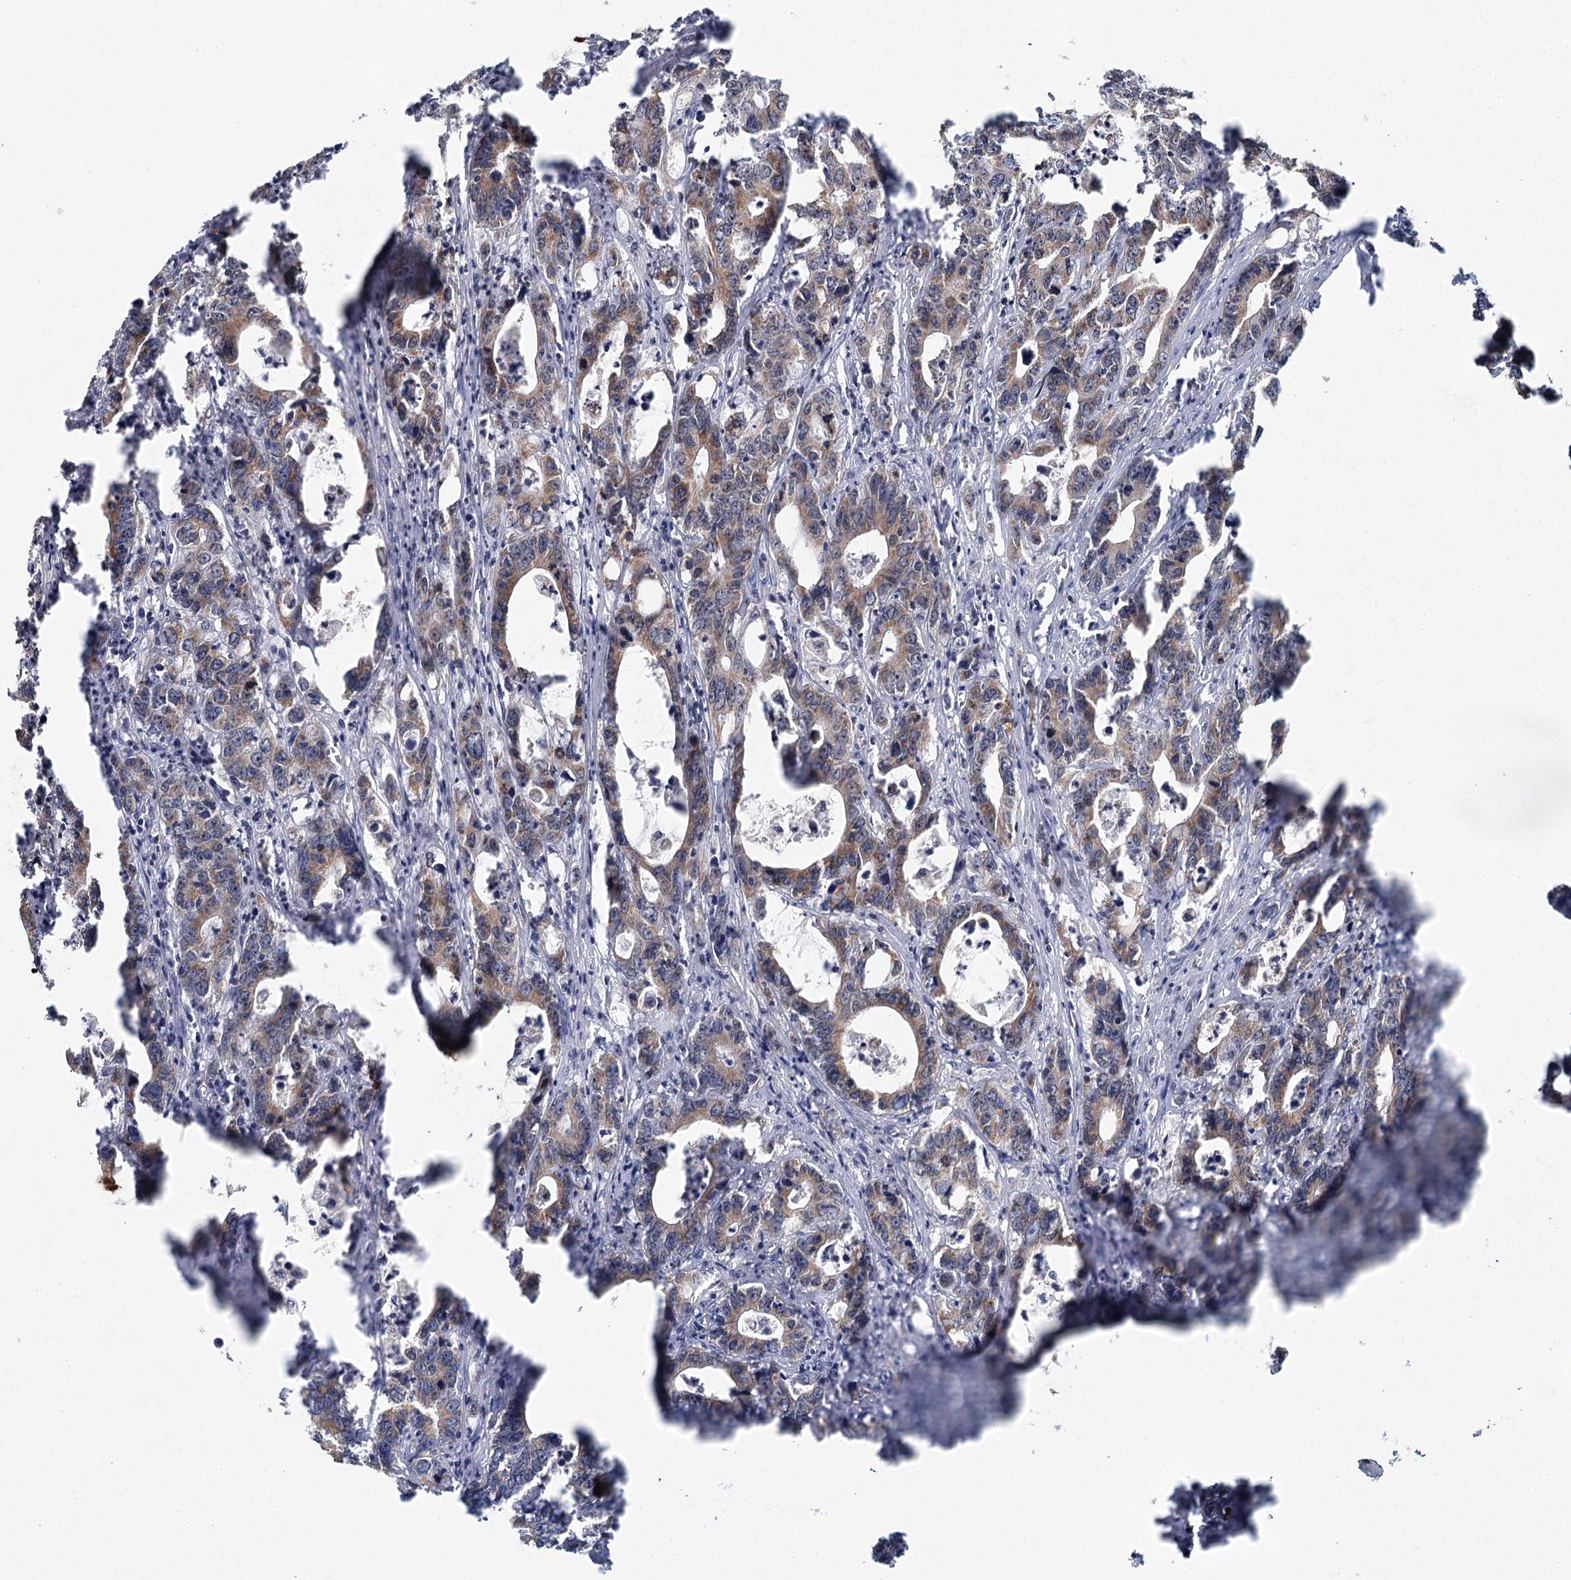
{"staining": {"intensity": "moderate", "quantity": ">75%", "location": "cytoplasmic/membranous"}, "tissue": "colorectal cancer", "cell_type": "Tumor cells", "image_type": "cancer", "snomed": [{"axis": "morphology", "description": "Adenocarcinoma, NOS"}, {"axis": "topography", "description": "Colon"}], "caption": "A medium amount of moderate cytoplasmic/membranous staining is appreciated in approximately >75% of tumor cells in colorectal adenocarcinoma tissue.", "gene": "PDHX", "patient": {"sex": "female", "age": 75}}